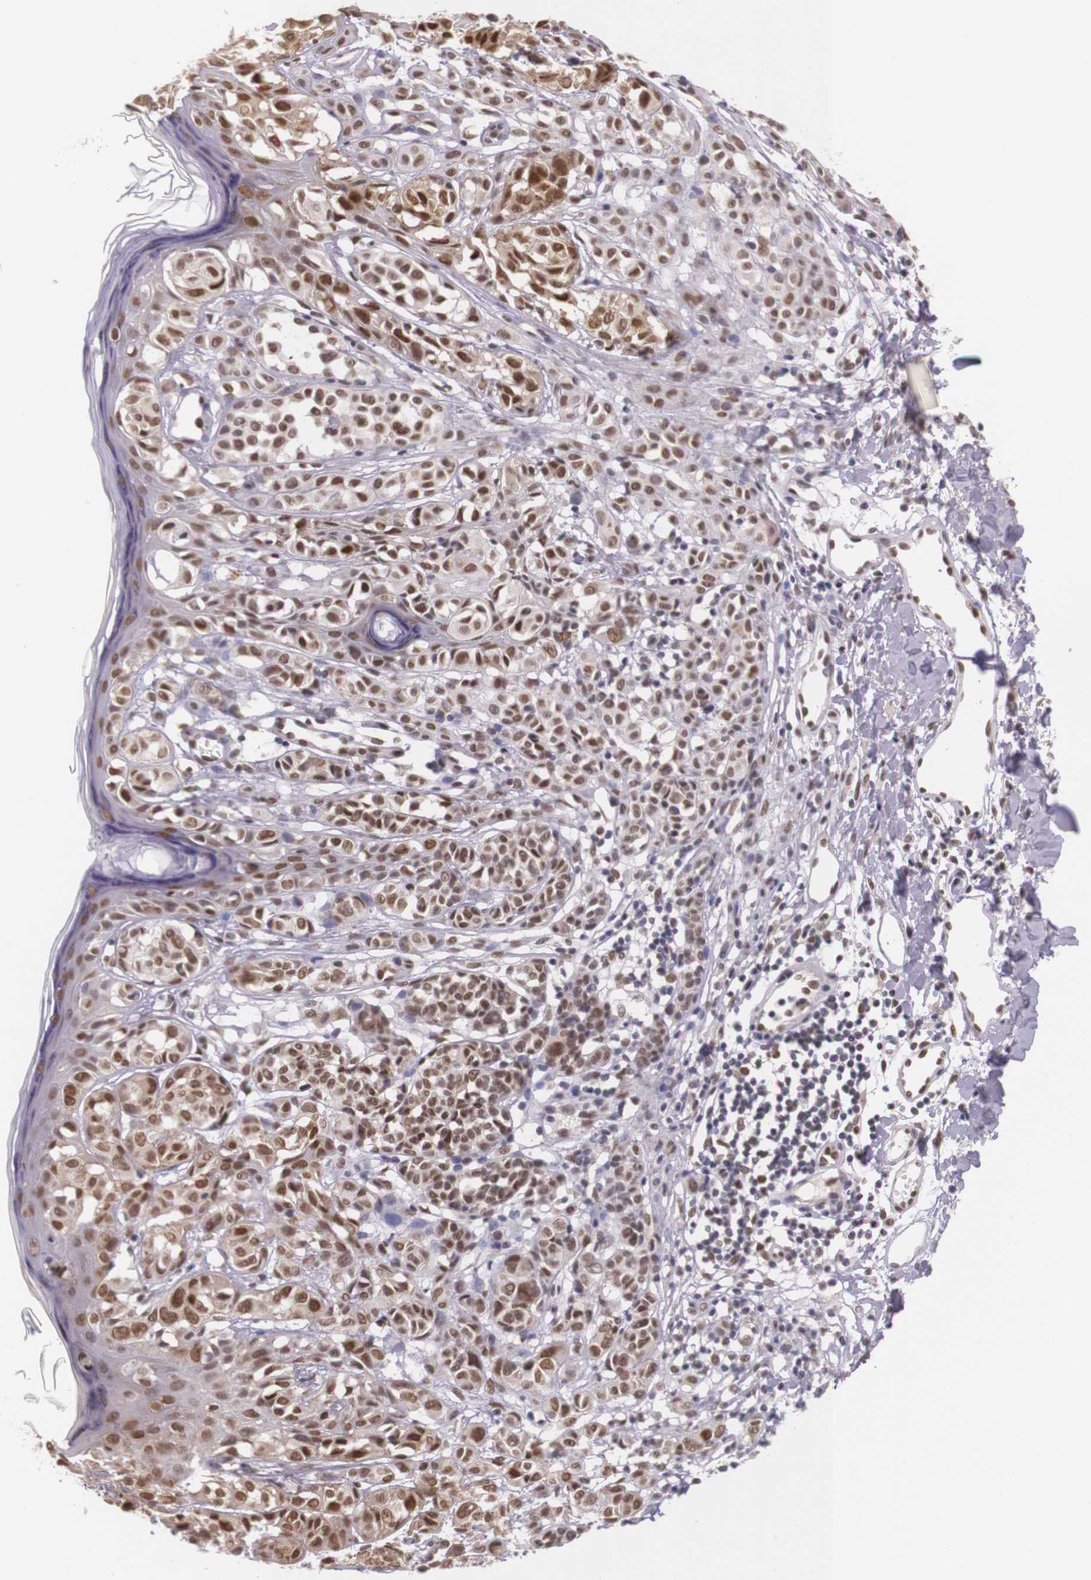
{"staining": {"intensity": "moderate", "quantity": ">75%", "location": "nuclear"}, "tissue": "melanoma", "cell_type": "Tumor cells", "image_type": "cancer", "snomed": [{"axis": "morphology", "description": "Malignant melanoma, NOS"}, {"axis": "topography", "description": "Skin"}], "caption": "This histopathology image displays immunohistochemistry (IHC) staining of human melanoma, with medium moderate nuclear expression in about >75% of tumor cells.", "gene": "WDR13", "patient": {"sex": "male", "age": 40}}